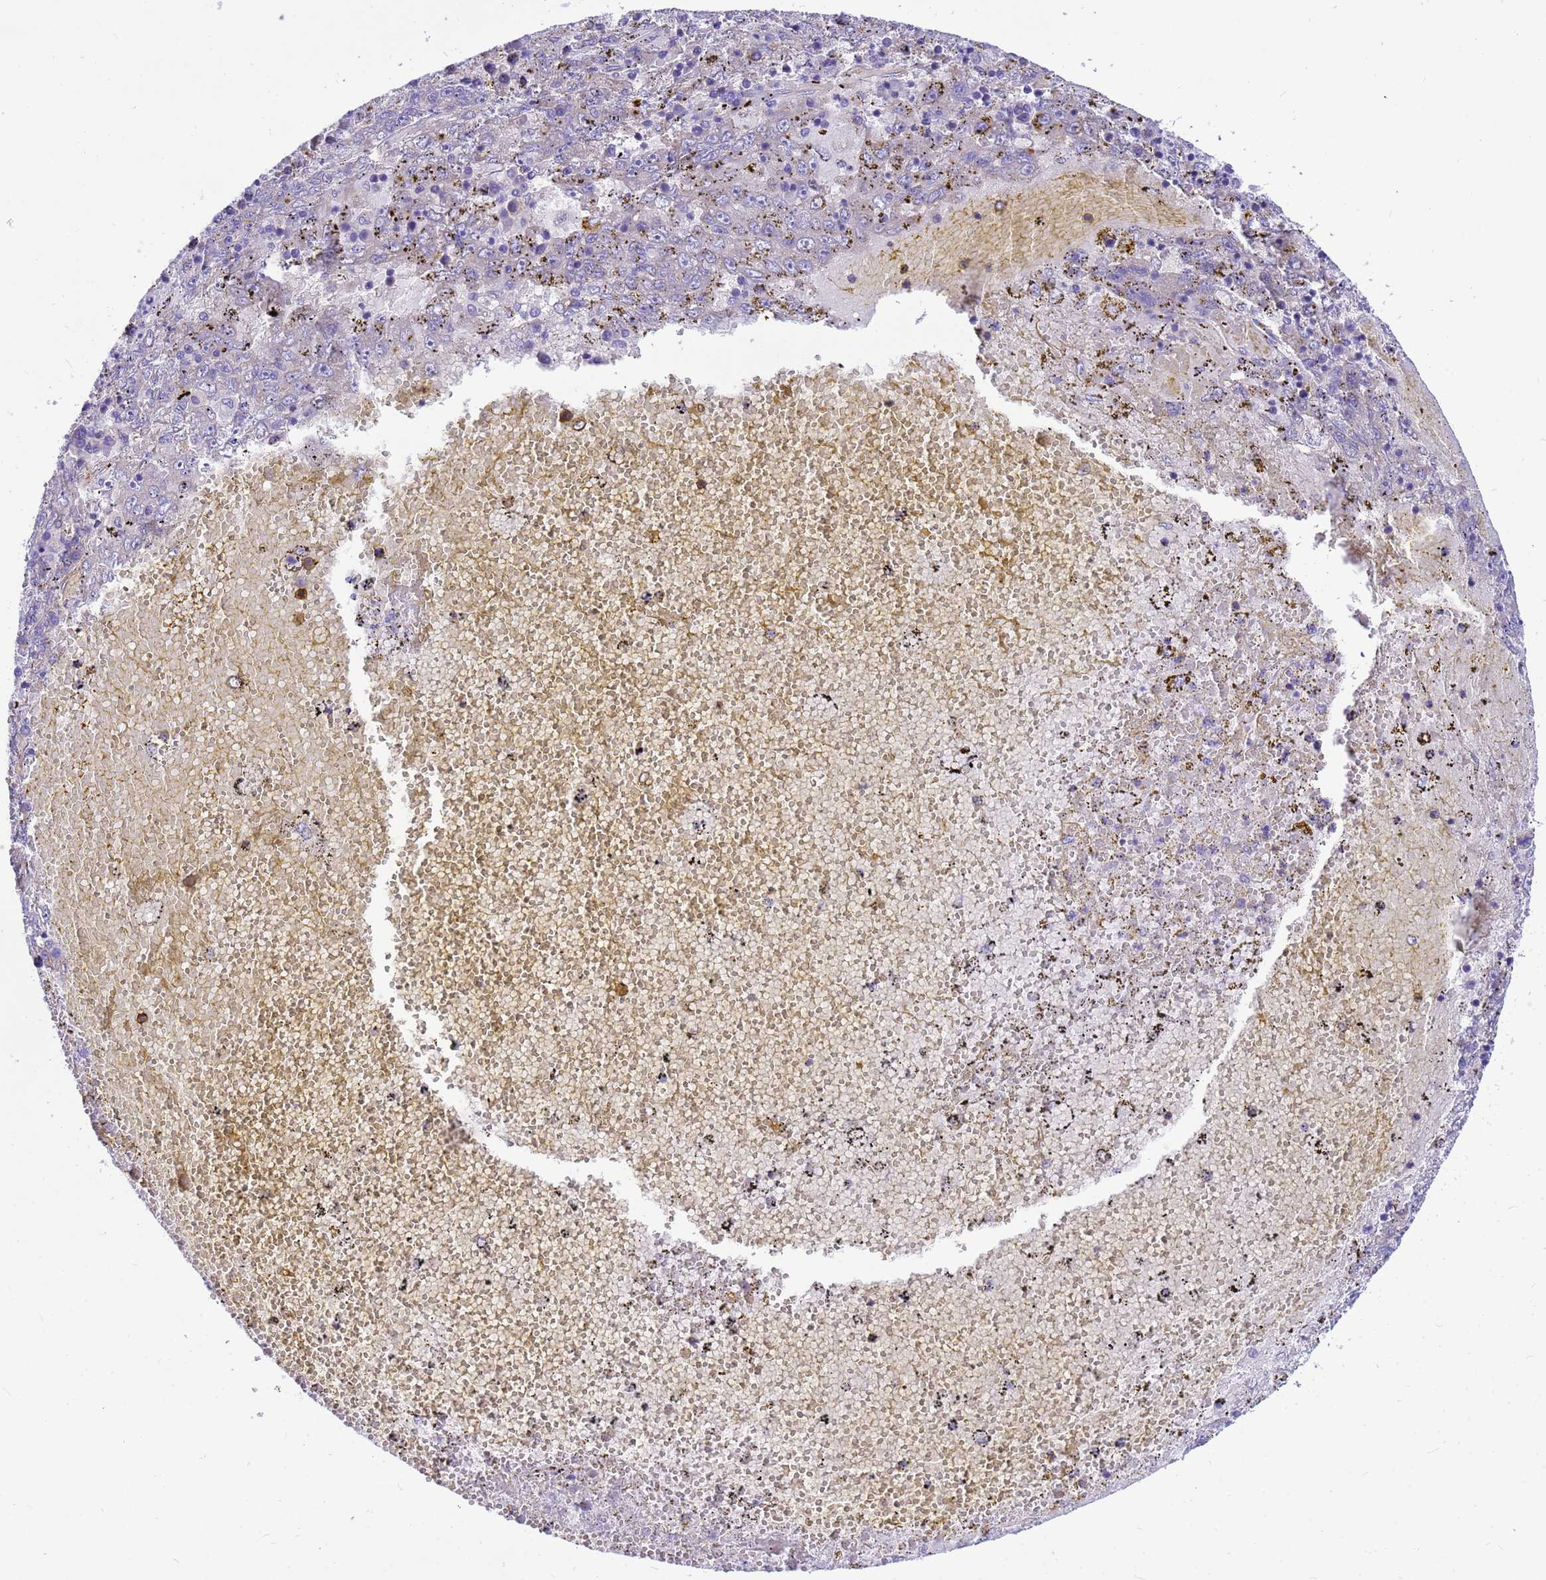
{"staining": {"intensity": "negative", "quantity": "none", "location": "none"}, "tissue": "liver cancer", "cell_type": "Tumor cells", "image_type": "cancer", "snomed": [{"axis": "morphology", "description": "Carcinoma, Hepatocellular, NOS"}, {"axis": "topography", "description": "Liver"}], "caption": "This histopathology image is of liver cancer stained with IHC to label a protein in brown with the nuclei are counter-stained blue. There is no staining in tumor cells.", "gene": "TUBB1", "patient": {"sex": "male", "age": 49}}